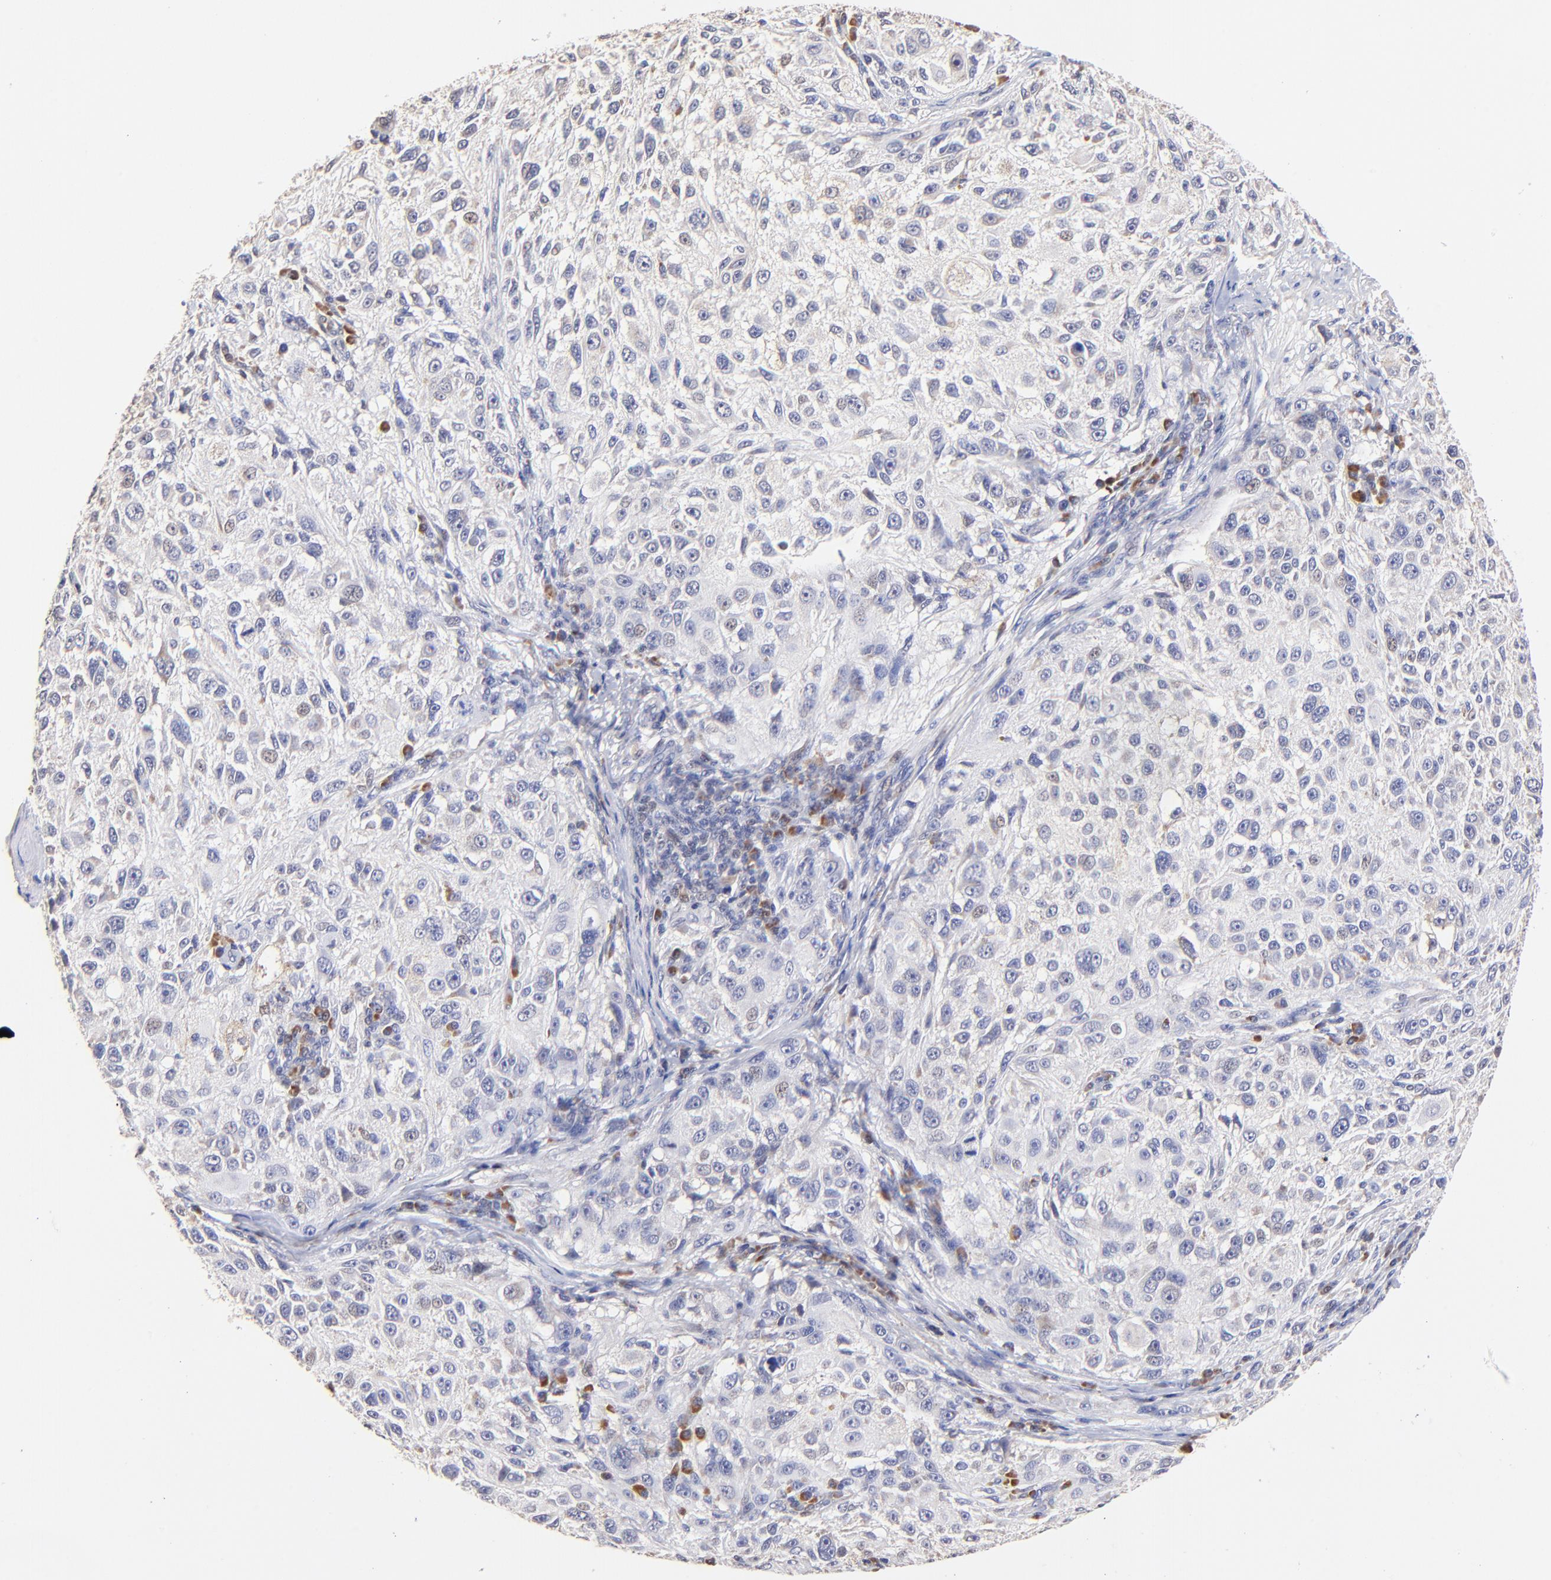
{"staining": {"intensity": "weak", "quantity": "<25%", "location": "cytoplasmic/membranous"}, "tissue": "melanoma", "cell_type": "Tumor cells", "image_type": "cancer", "snomed": [{"axis": "morphology", "description": "Necrosis, NOS"}, {"axis": "morphology", "description": "Malignant melanoma, NOS"}, {"axis": "topography", "description": "Skin"}], "caption": "Immunohistochemistry image of neoplastic tissue: human melanoma stained with DAB shows no significant protein staining in tumor cells. (DAB (3,3'-diaminobenzidine) IHC, high magnification).", "gene": "BBOF1", "patient": {"sex": "female", "age": 87}}